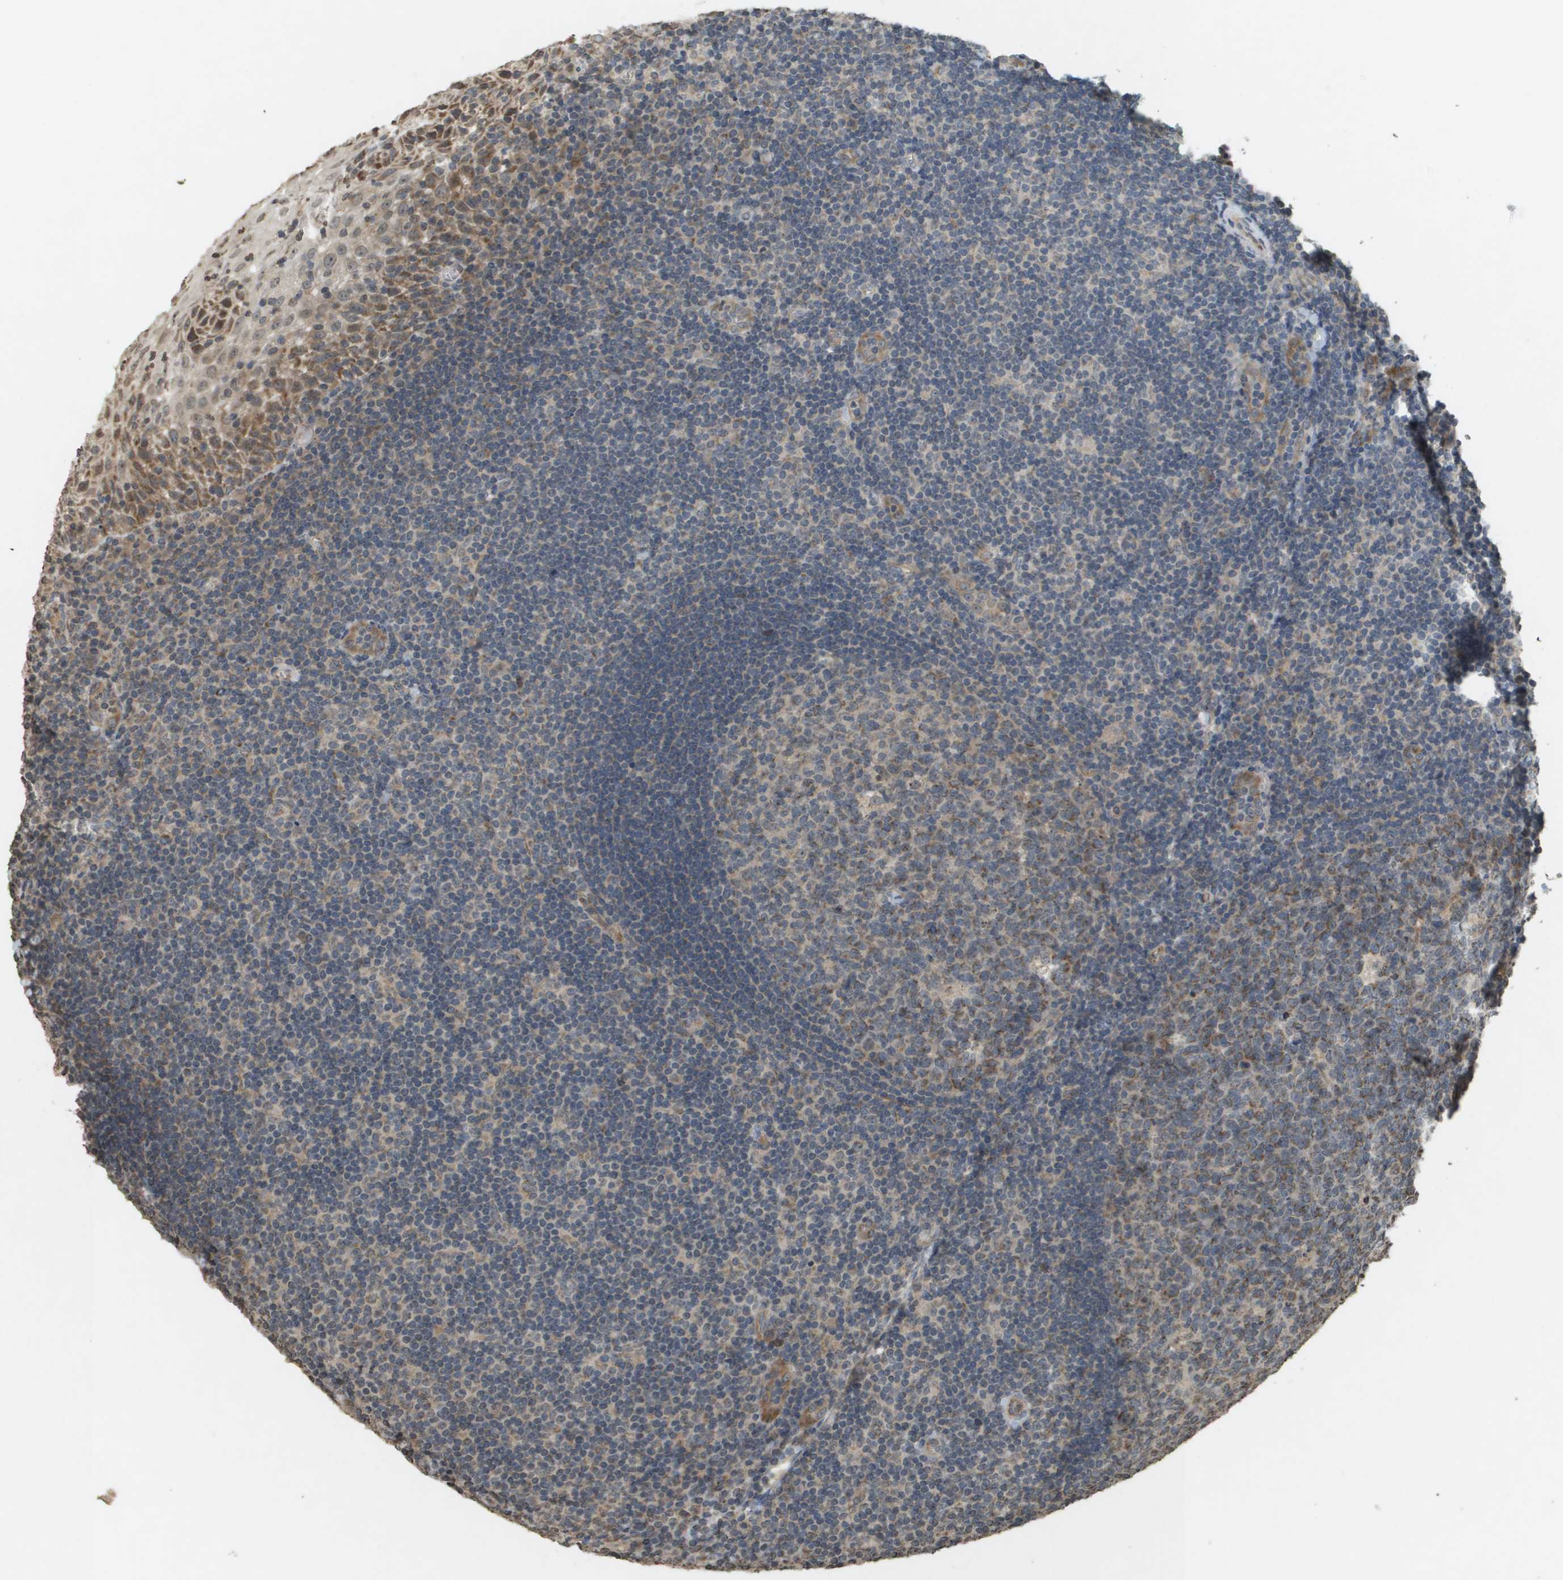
{"staining": {"intensity": "moderate", "quantity": "25%-75%", "location": "cytoplasmic/membranous"}, "tissue": "tonsil", "cell_type": "Germinal center cells", "image_type": "normal", "snomed": [{"axis": "morphology", "description": "Normal tissue, NOS"}, {"axis": "topography", "description": "Tonsil"}], "caption": "IHC (DAB (3,3'-diaminobenzidine)) staining of normal tonsil displays moderate cytoplasmic/membranous protein staining in about 25%-75% of germinal center cells. IHC stains the protein of interest in brown and the nuclei are stained blue.", "gene": "RAB21", "patient": {"sex": "male", "age": 37}}